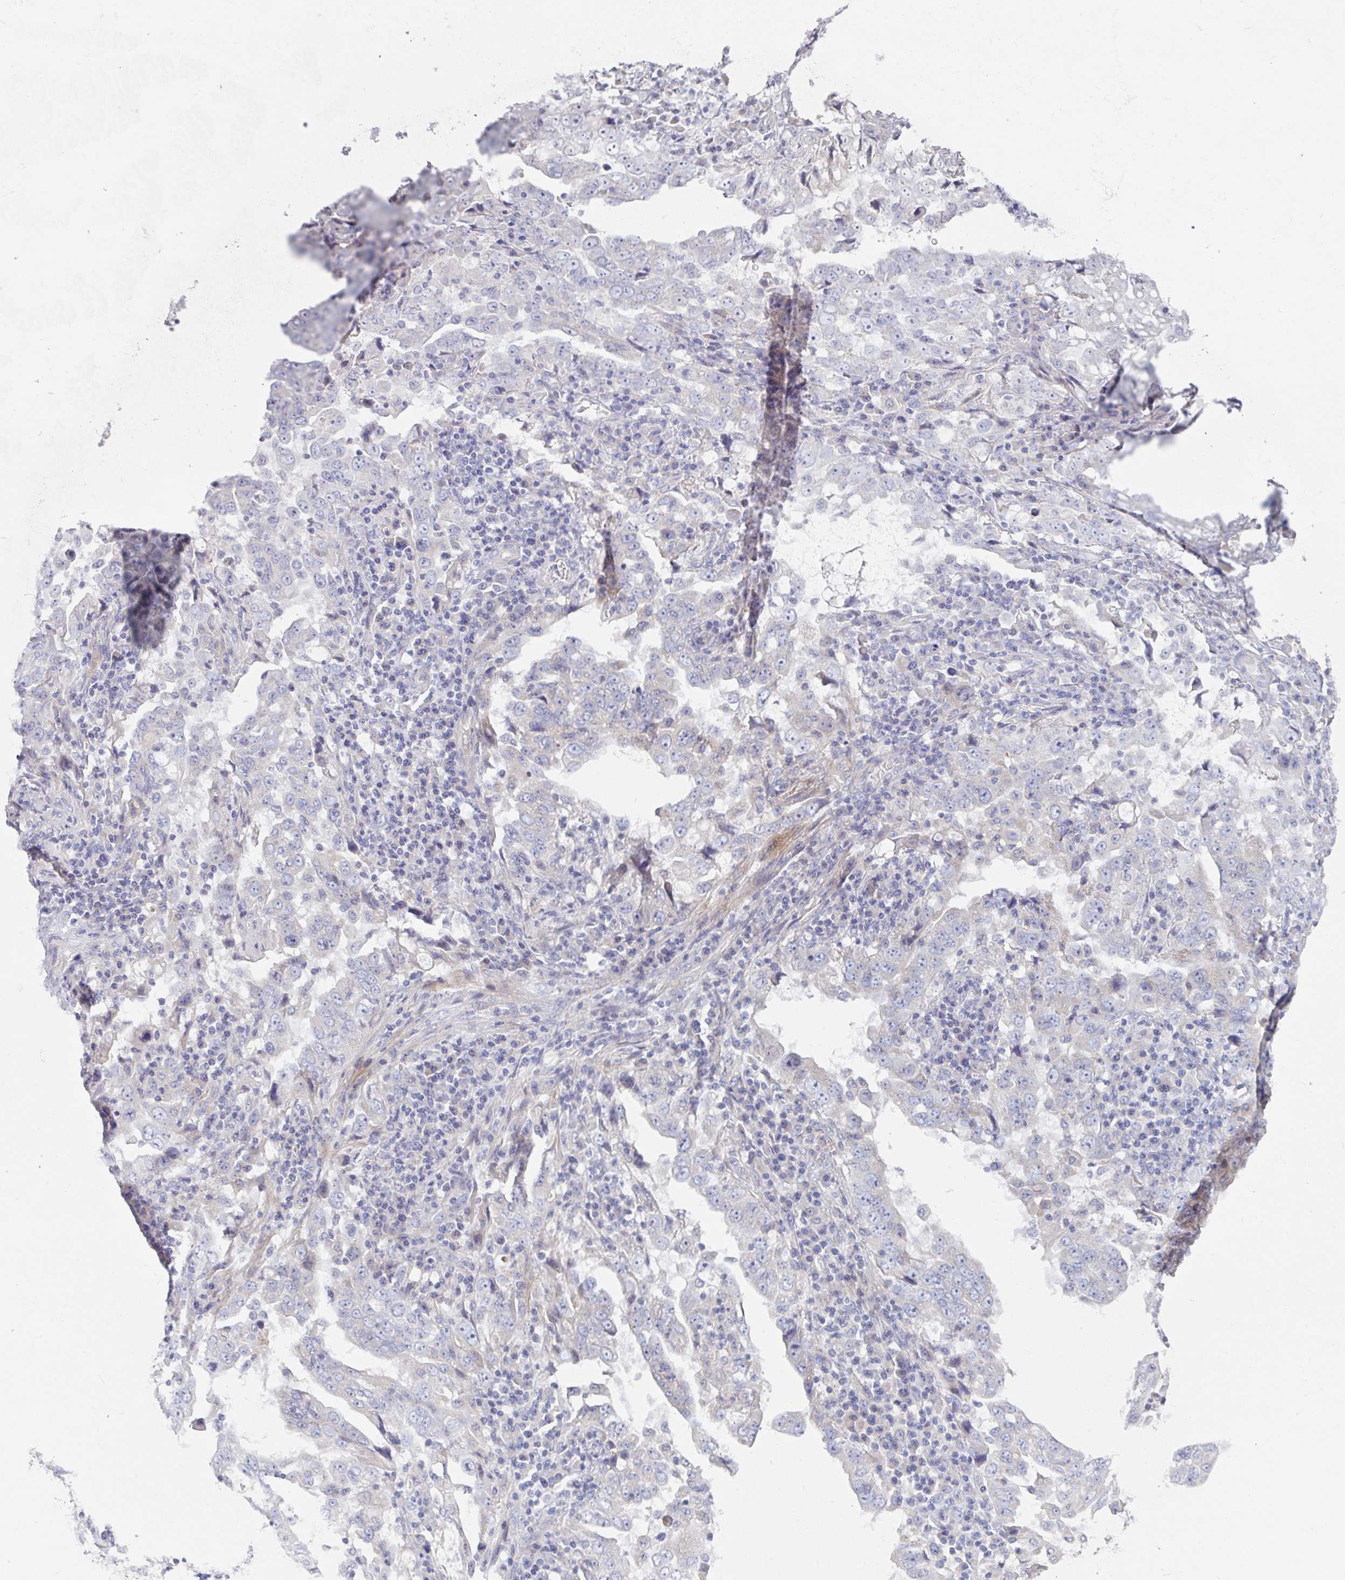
{"staining": {"intensity": "negative", "quantity": "none", "location": "none"}, "tissue": "lung cancer", "cell_type": "Tumor cells", "image_type": "cancer", "snomed": [{"axis": "morphology", "description": "Adenocarcinoma, NOS"}, {"axis": "topography", "description": "Lung"}], "caption": "Tumor cells show no significant protein staining in lung cancer. (DAB immunohistochemistry (IHC), high magnification).", "gene": "ZNF561", "patient": {"sex": "male", "age": 67}}